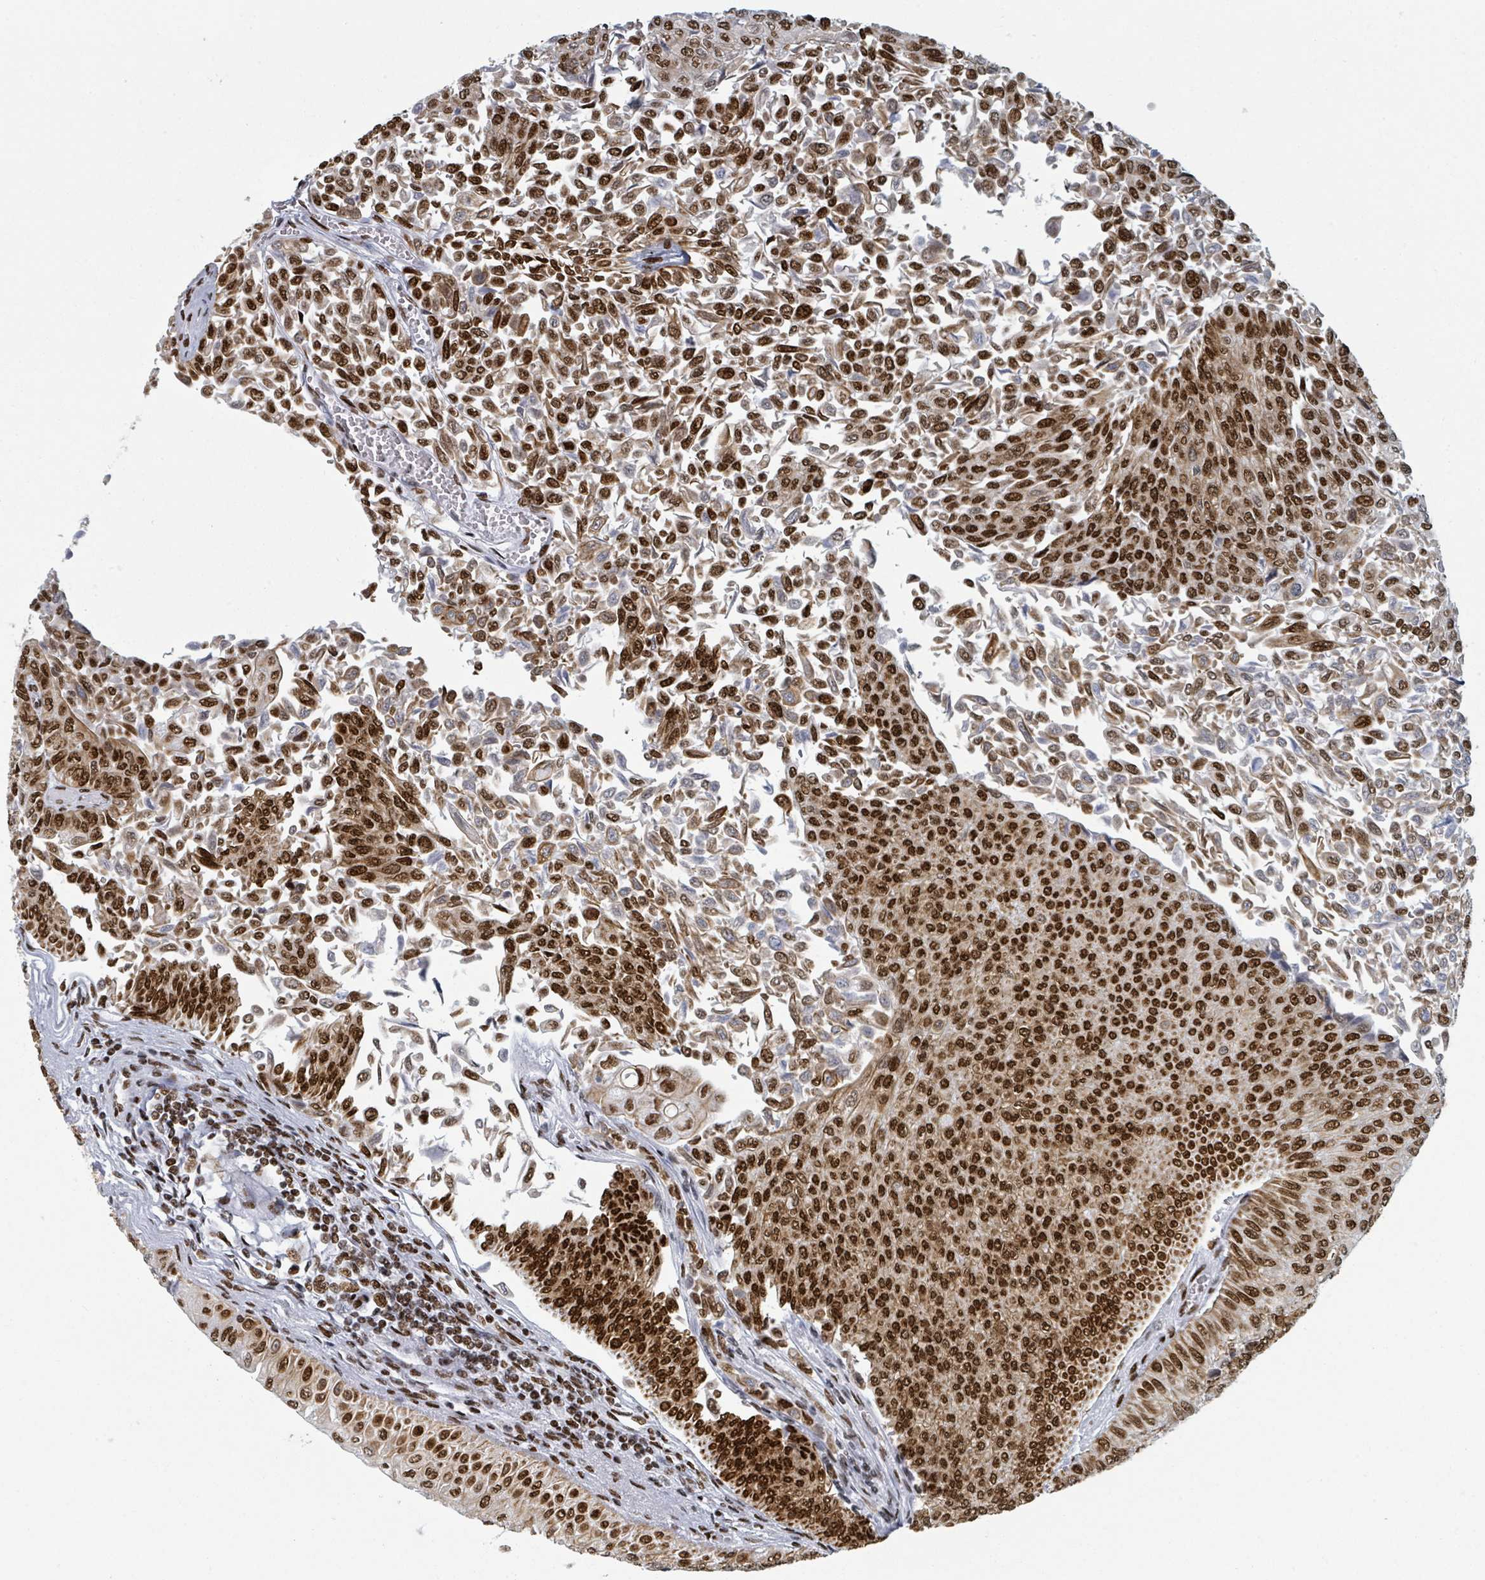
{"staining": {"intensity": "strong", "quantity": ">75%", "location": "nuclear"}, "tissue": "urothelial cancer", "cell_type": "Tumor cells", "image_type": "cancer", "snomed": [{"axis": "morphology", "description": "Urothelial carcinoma, NOS"}, {"axis": "topography", "description": "Urinary bladder"}], "caption": "About >75% of tumor cells in urothelial cancer show strong nuclear protein staining as visualized by brown immunohistochemical staining.", "gene": "DHX16", "patient": {"sex": "male", "age": 59}}